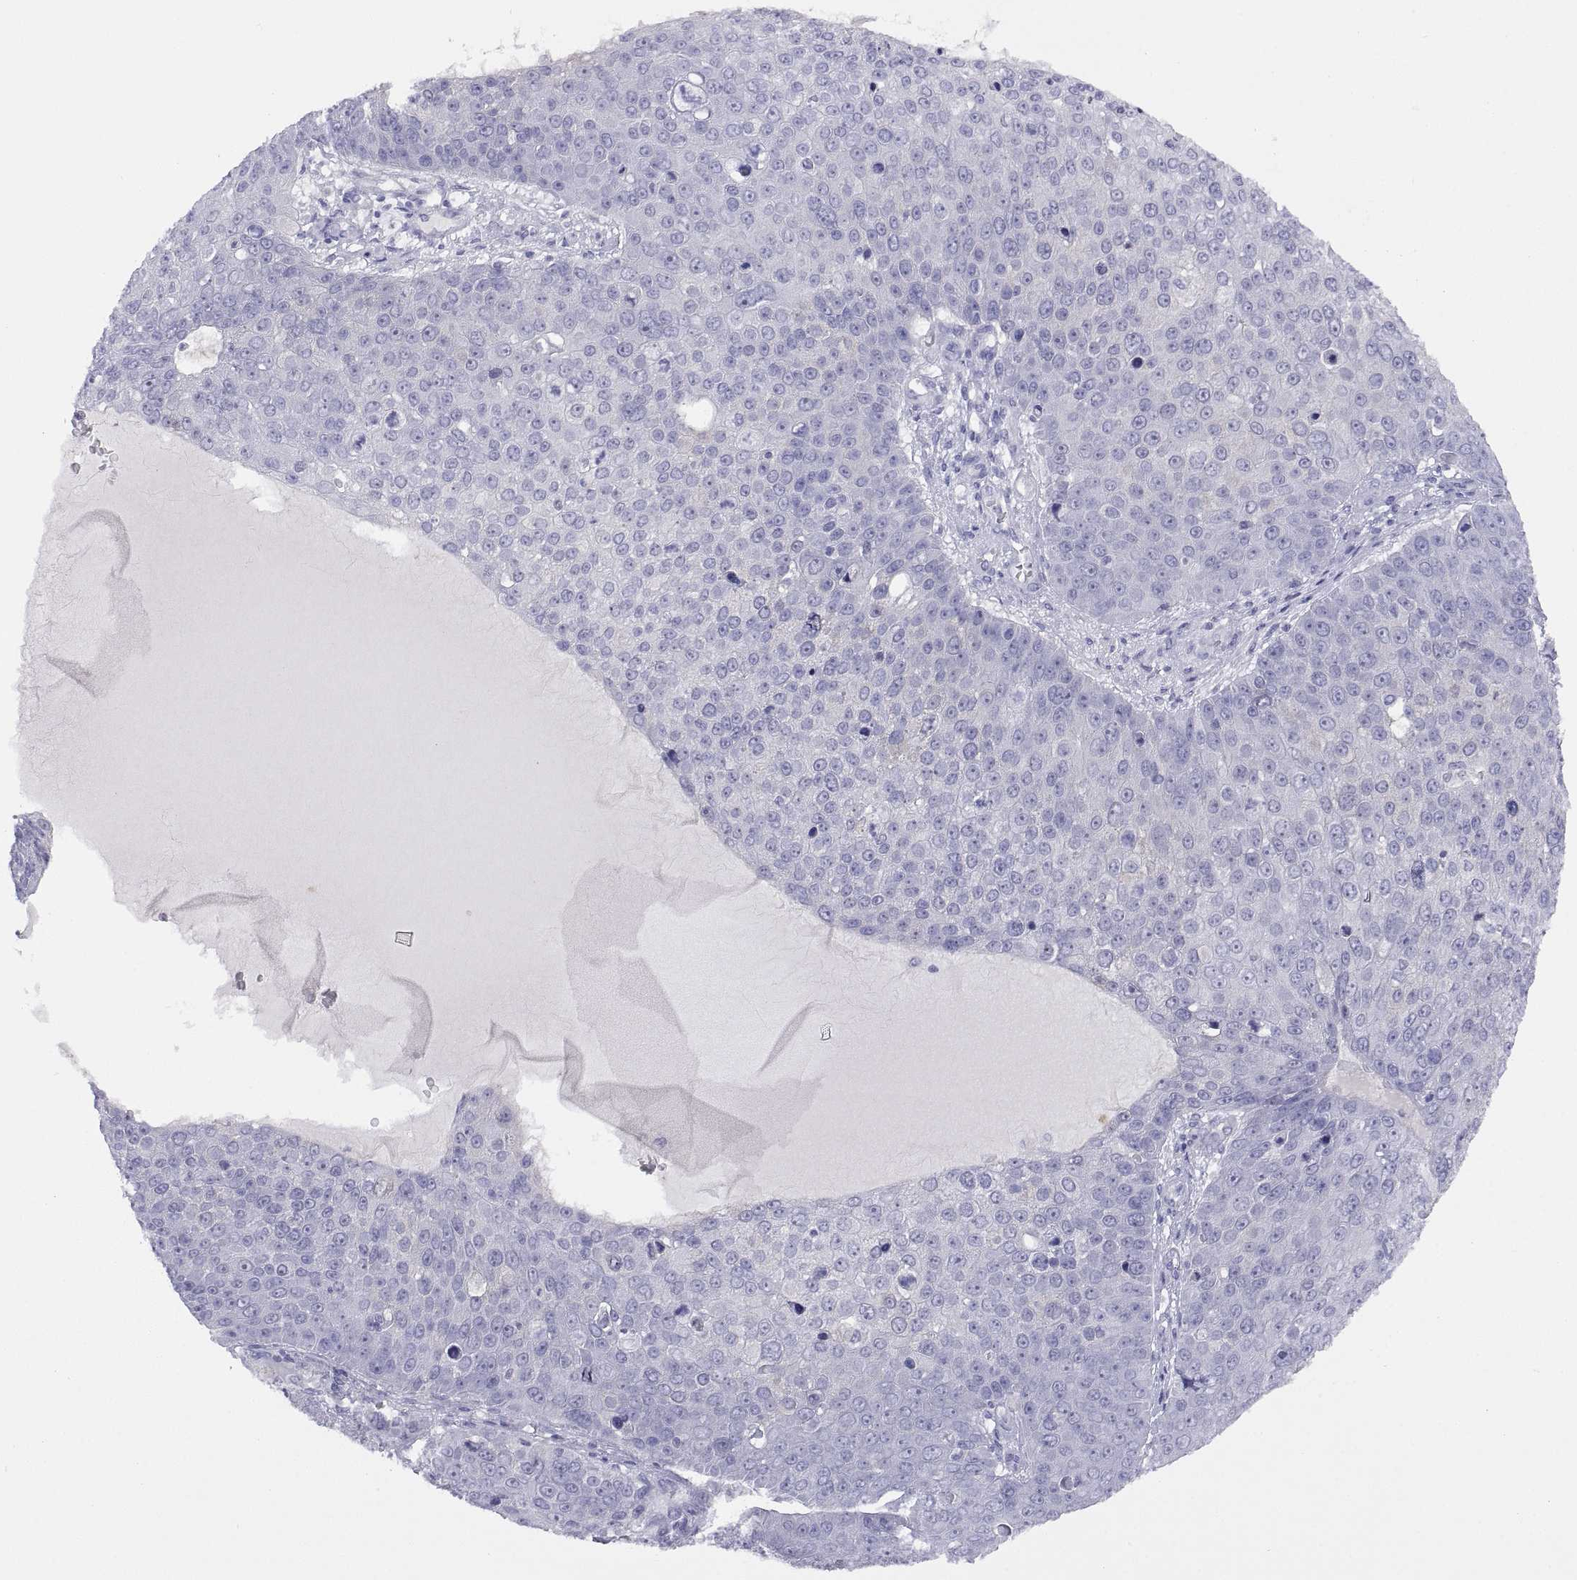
{"staining": {"intensity": "negative", "quantity": "none", "location": "none"}, "tissue": "skin cancer", "cell_type": "Tumor cells", "image_type": "cancer", "snomed": [{"axis": "morphology", "description": "Squamous cell carcinoma, NOS"}, {"axis": "topography", "description": "Skin"}], "caption": "The image reveals no significant positivity in tumor cells of skin cancer (squamous cell carcinoma). Nuclei are stained in blue.", "gene": "VSX2", "patient": {"sex": "male", "age": 71}}